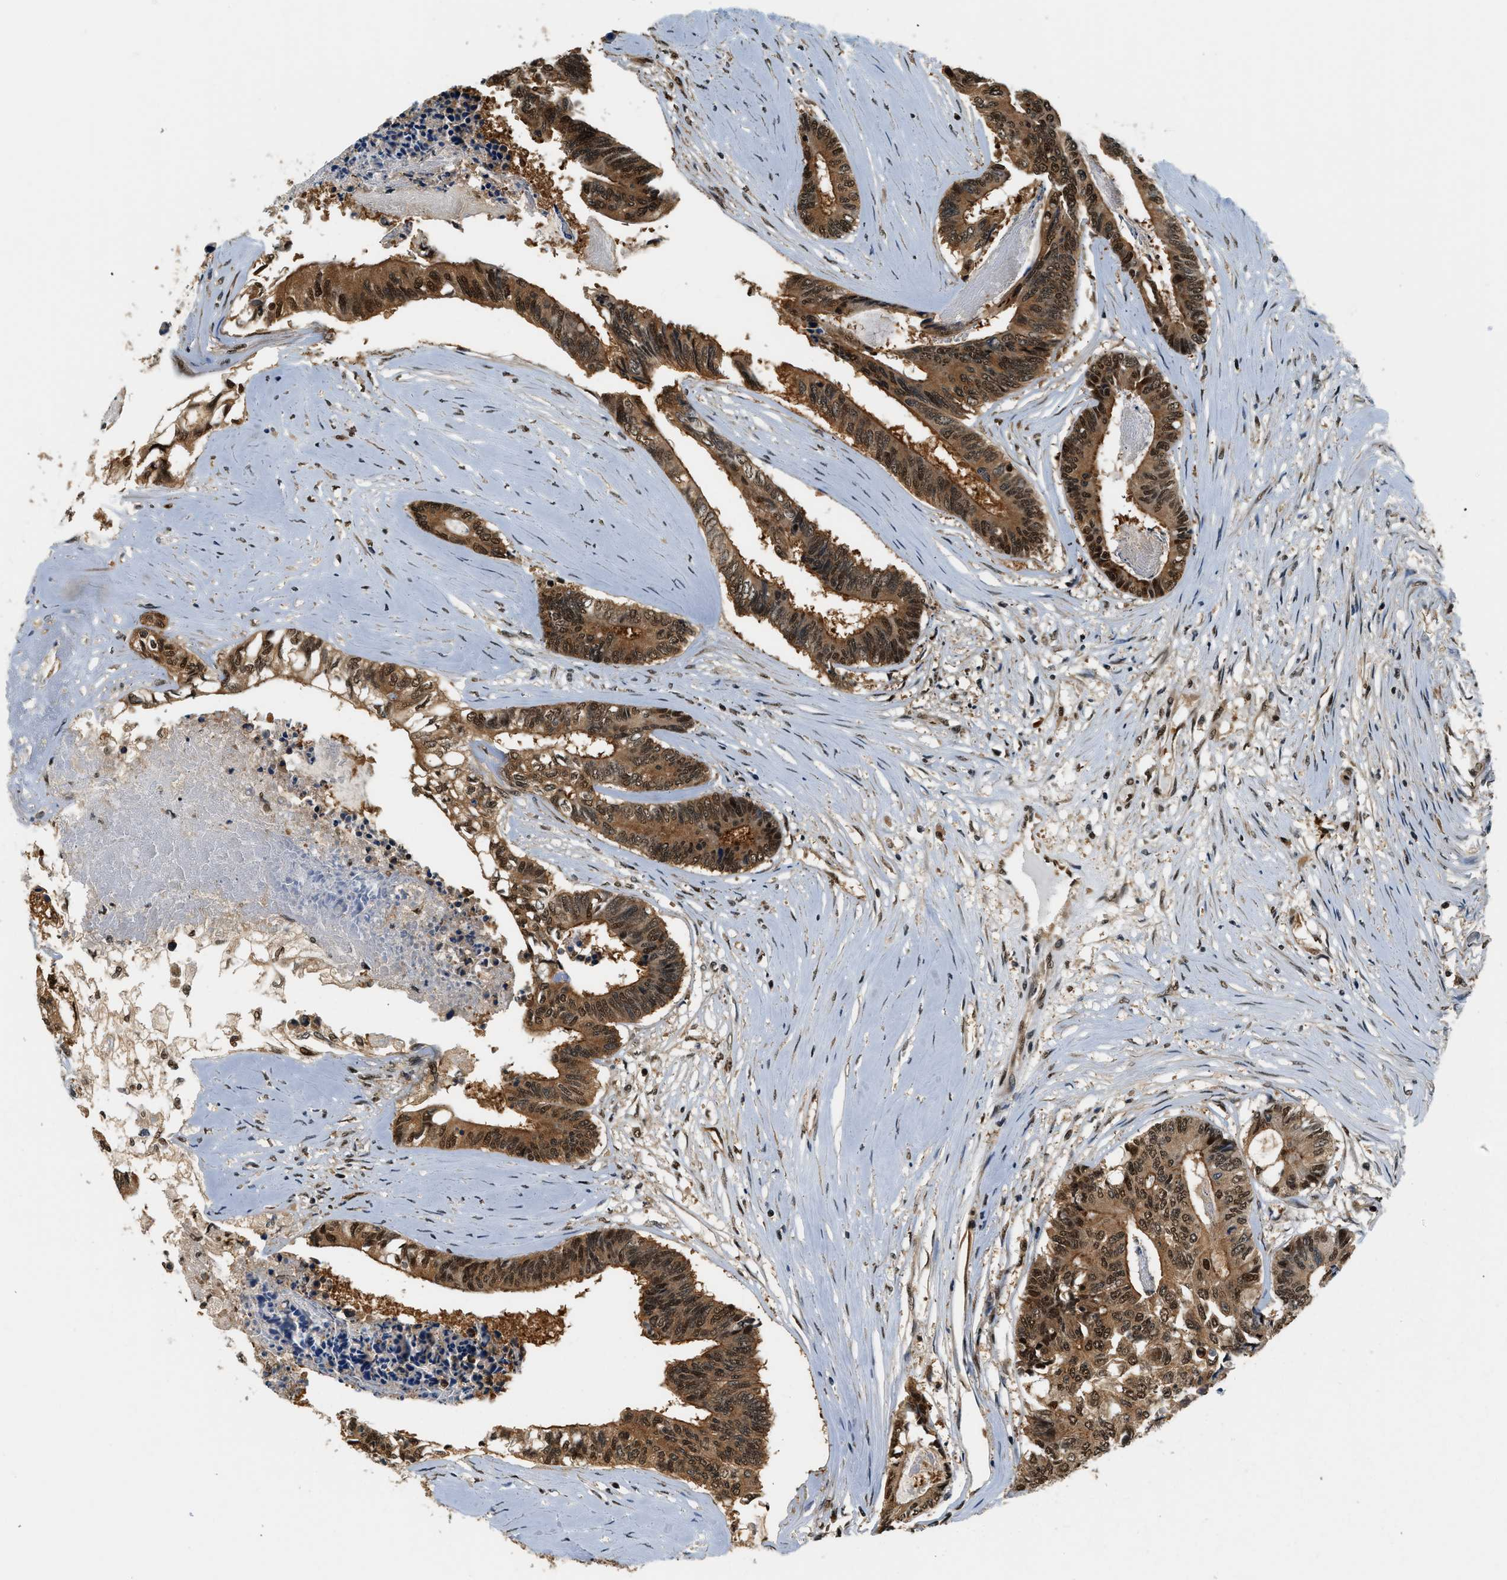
{"staining": {"intensity": "strong", "quantity": ">75%", "location": "cytoplasmic/membranous,nuclear"}, "tissue": "colorectal cancer", "cell_type": "Tumor cells", "image_type": "cancer", "snomed": [{"axis": "morphology", "description": "Adenocarcinoma, NOS"}, {"axis": "topography", "description": "Rectum"}], "caption": "This is a photomicrograph of IHC staining of colorectal adenocarcinoma, which shows strong expression in the cytoplasmic/membranous and nuclear of tumor cells.", "gene": "PSMD3", "patient": {"sex": "male", "age": 63}}